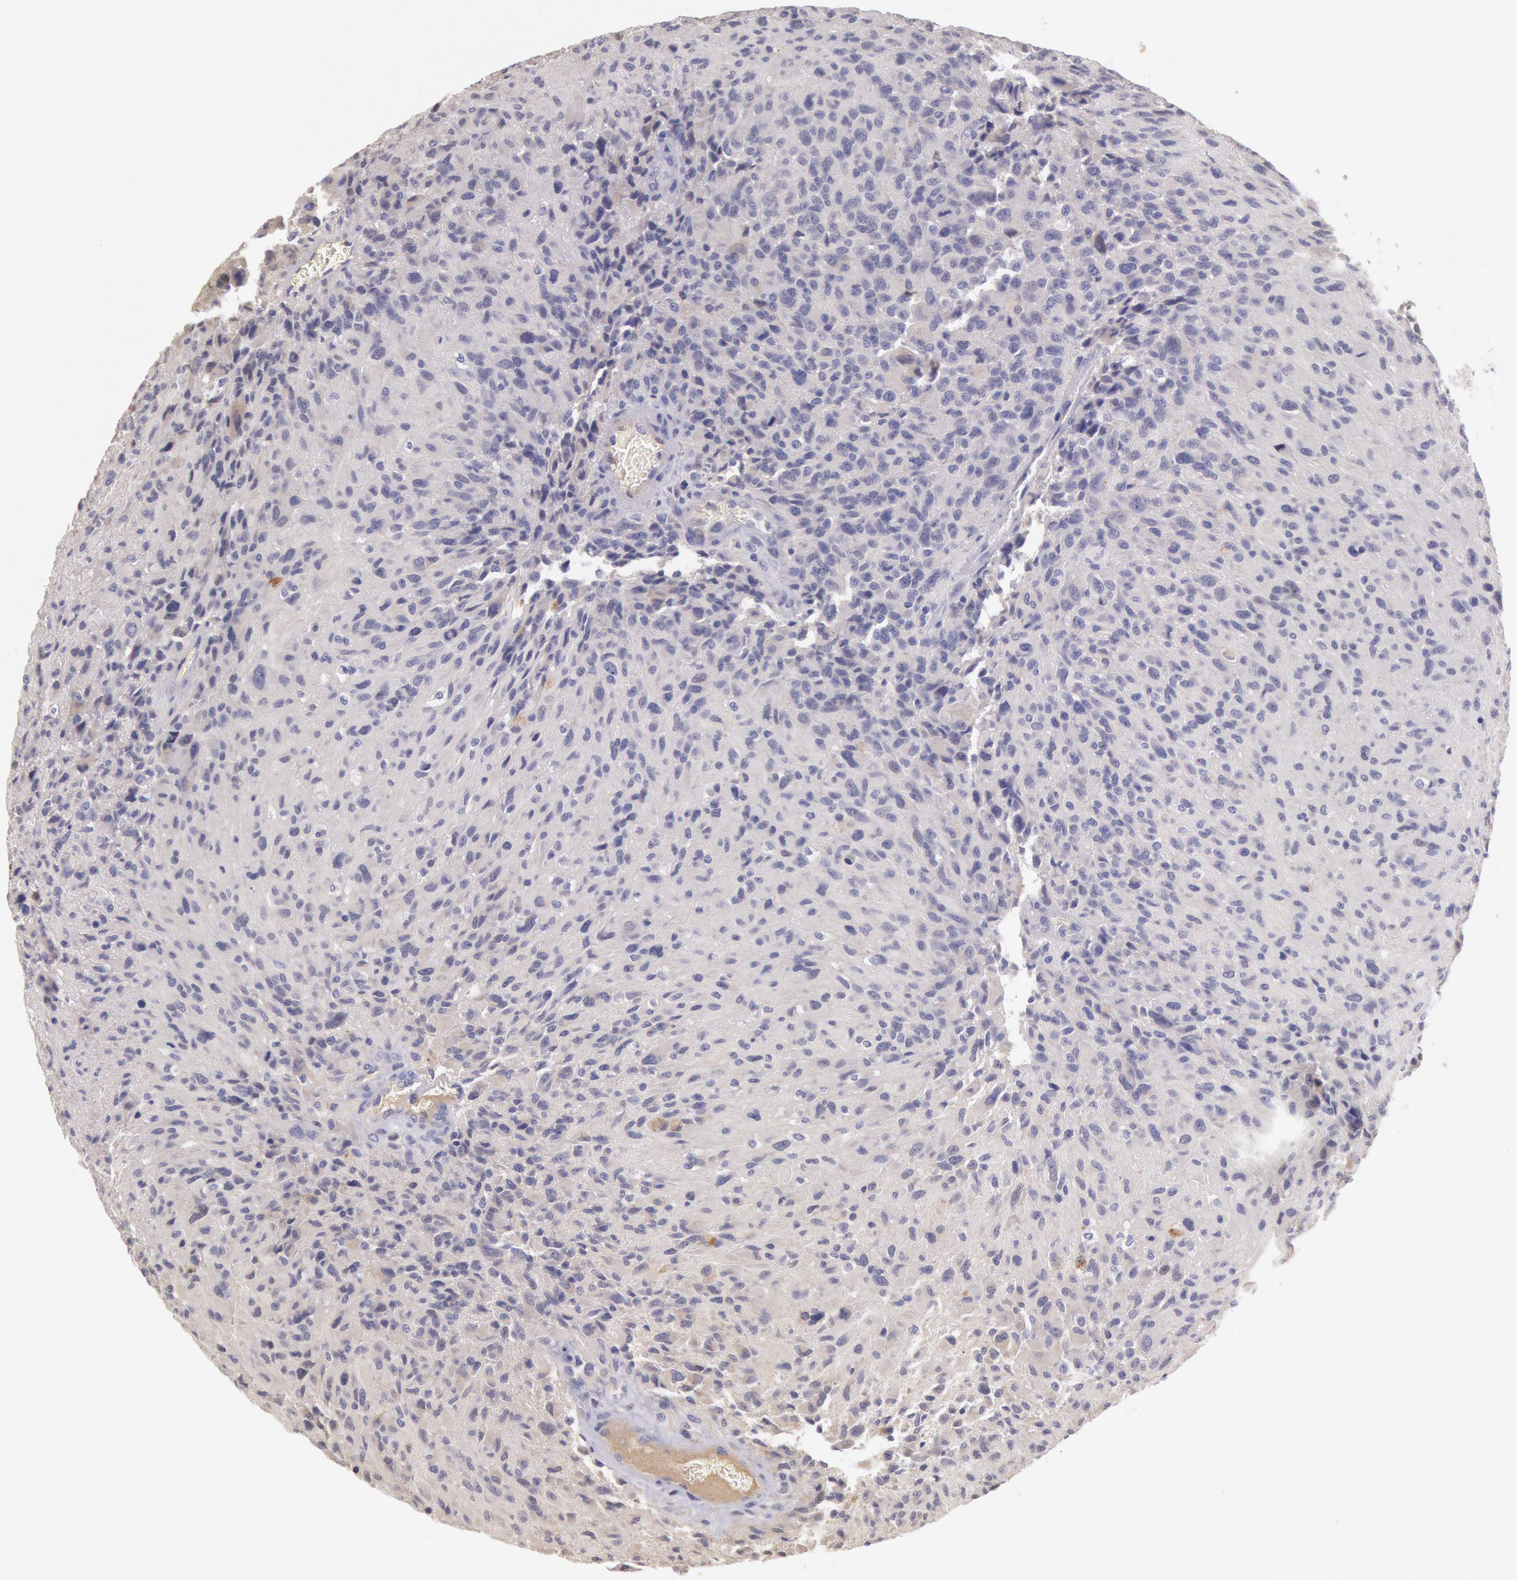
{"staining": {"intensity": "negative", "quantity": "none", "location": "none"}, "tissue": "glioma", "cell_type": "Tumor cells", "image_type": "cancer", "snomed": [{"axis": "morphology", "description": "Glioma, malignant, High grade"}, {"axis": "topography", "description": "Brain"}], "caption": "Immunohistochemistry (IHC) photomicrograph of human malignant glioma (high-grade) stained for a protein (brown), which displays no staining in tumor cells.", "gene": "C1R", "patient": {"sex": "male", "age": 69}}